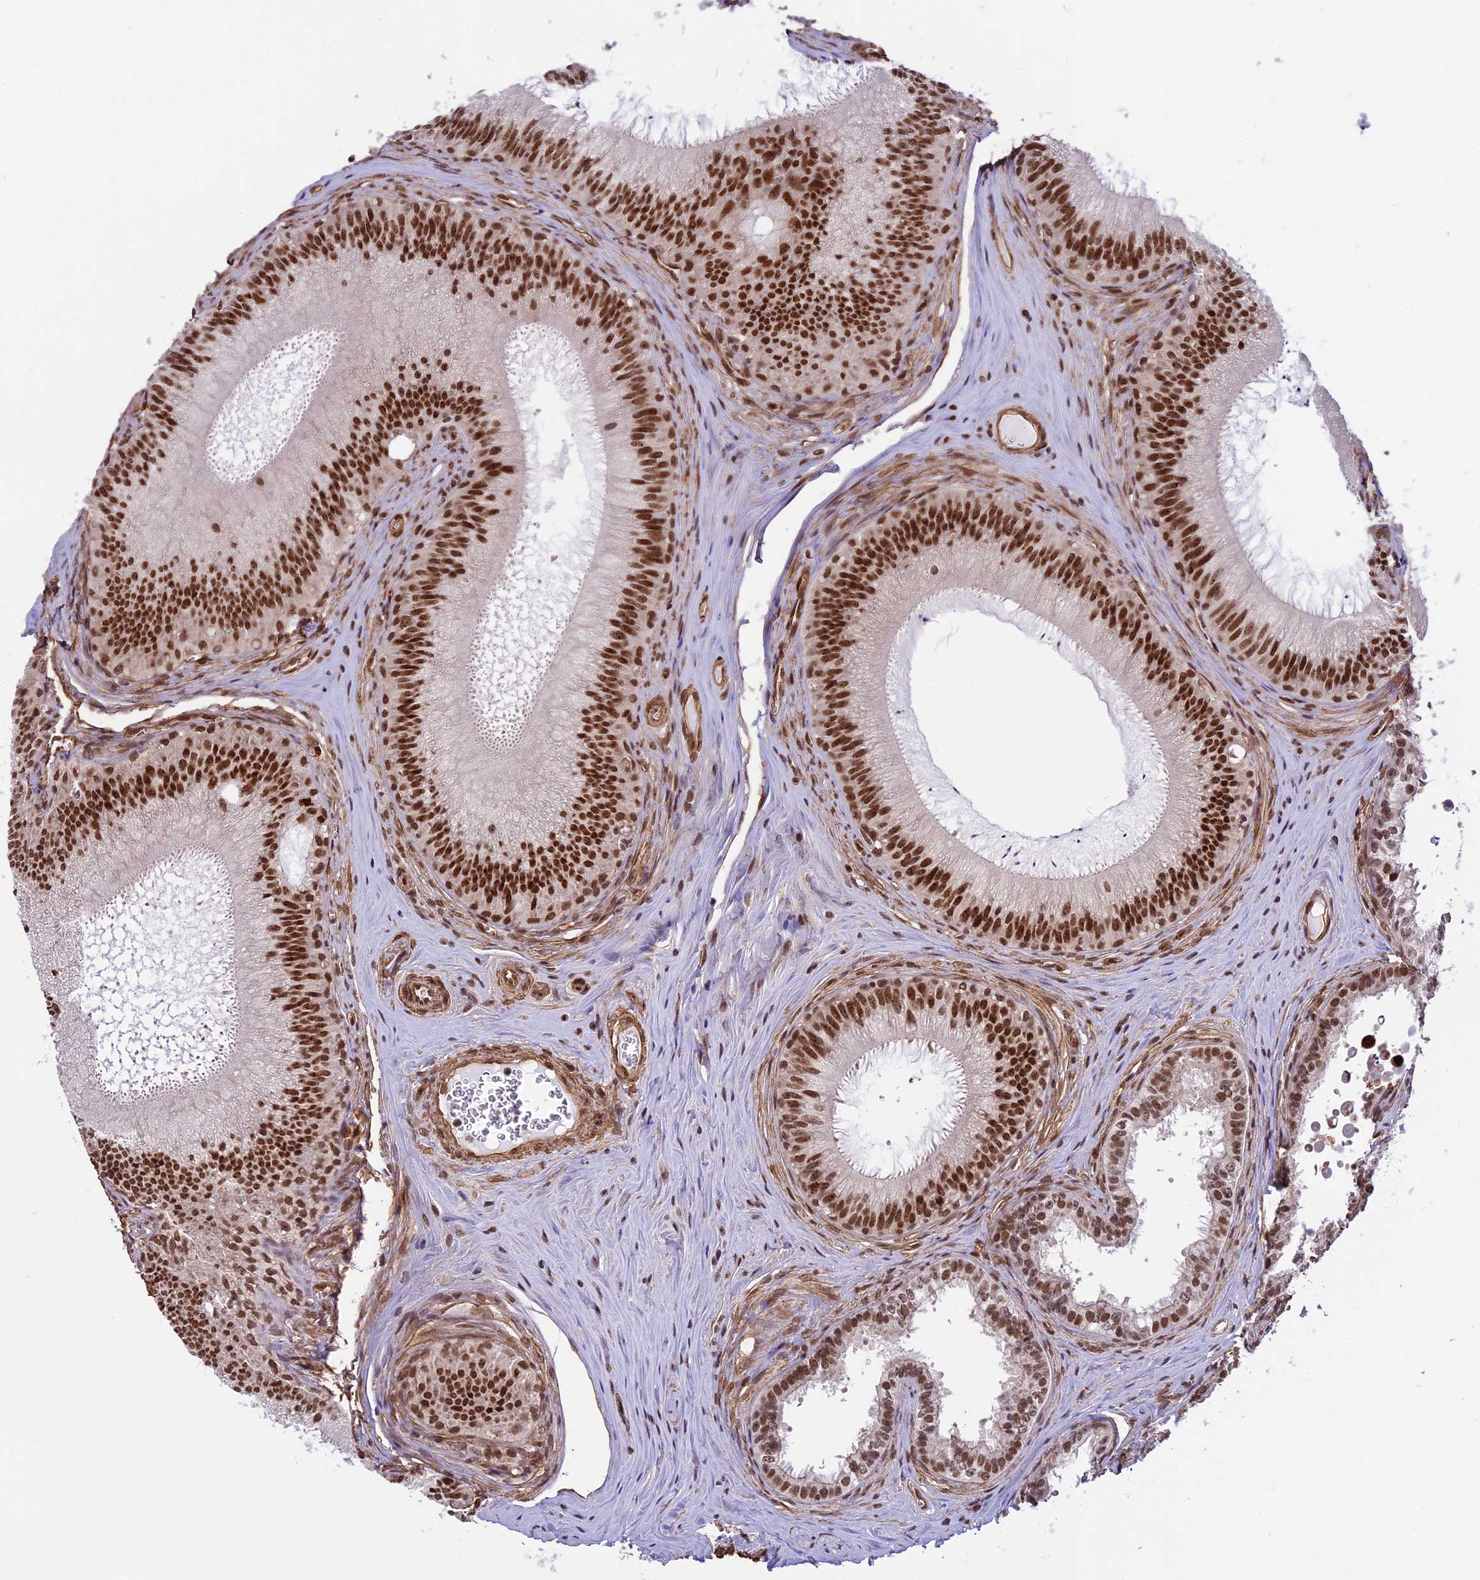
{"staining": {"intensity": "strong", "quantity": ">75%", "location": "nuclear"}, "tissue": "epididymis", "cell_type": "Glandular cells", "image_type": "normal", "snomed": [{"axis": "morphology", "description": "Normal tissue, NOS"}, {"axis": "topography", "description": "Epididymis"}], "caption": "DAB (3,3'-diaminobenzidine) immunohistochemical staining of normal epididymis displays strong nuclear protein positivity in about >75% of glandular cells. The staining was performed using DAB, with brown indicating positive protein expression. Nuclei are stained blue with hematoxylin.", "gene": "MPHOSPH8", "patient": {"sex": "male", "age": 46}}